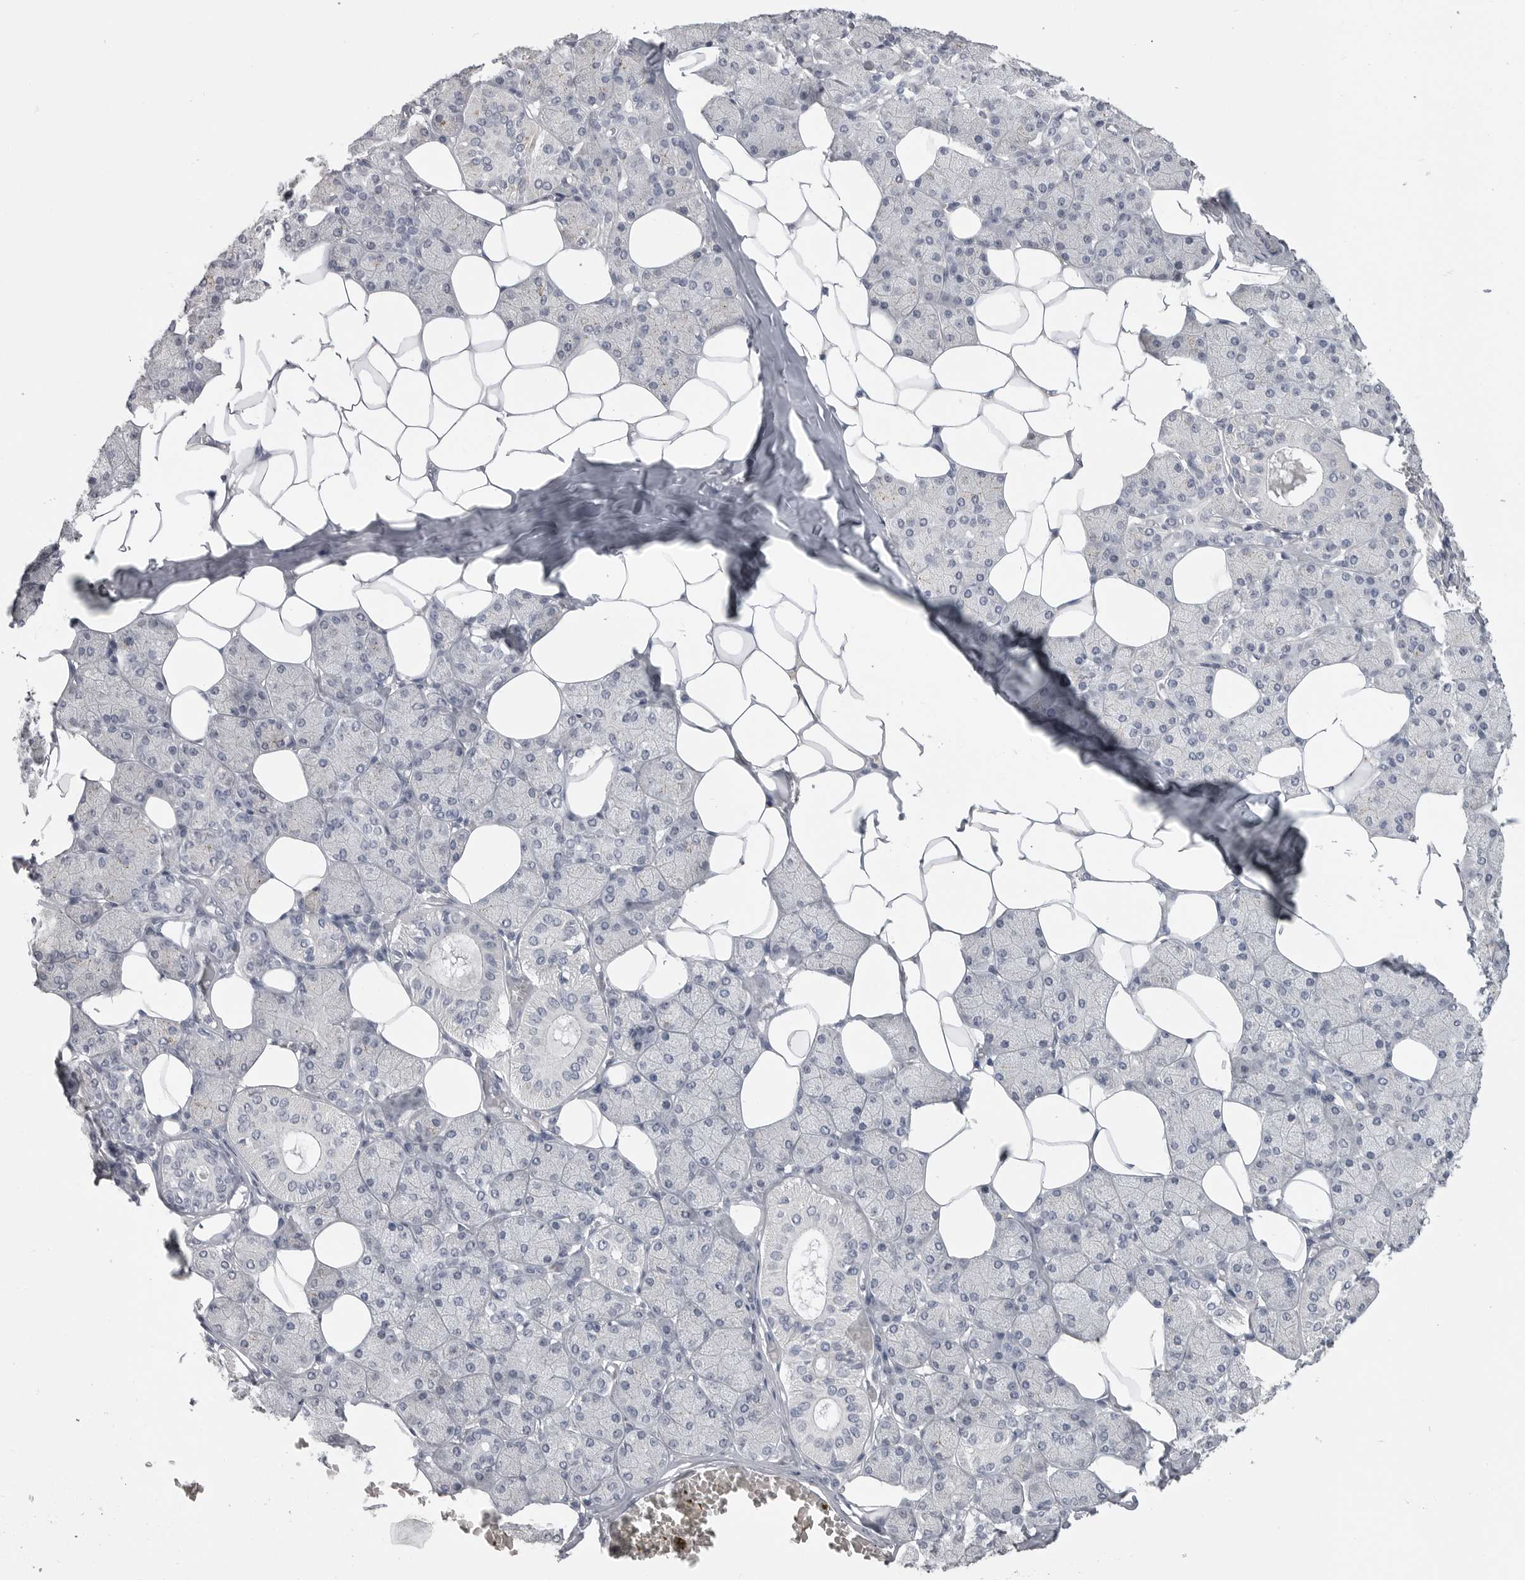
{"staining": {"intensity": "weak", "quantity": "<25%", "location": "cytoplasmic/membranous"}, "tissue": "salivary gland", "cell_type": "Glandular cells", "image_type": "normal", "snomed": [{"axis": "morphology", "description": "Normal tissue, NOS"}, {"axis": "topography", "description": "Salivary gland"}], "caption": "This is an immunohistochemistry (IHC) histopathology image of benign human salivary gland. There is no positivity in glandular cells.", "gene": "SERPING1", "patient": {"sex": "female", "age": 33}}